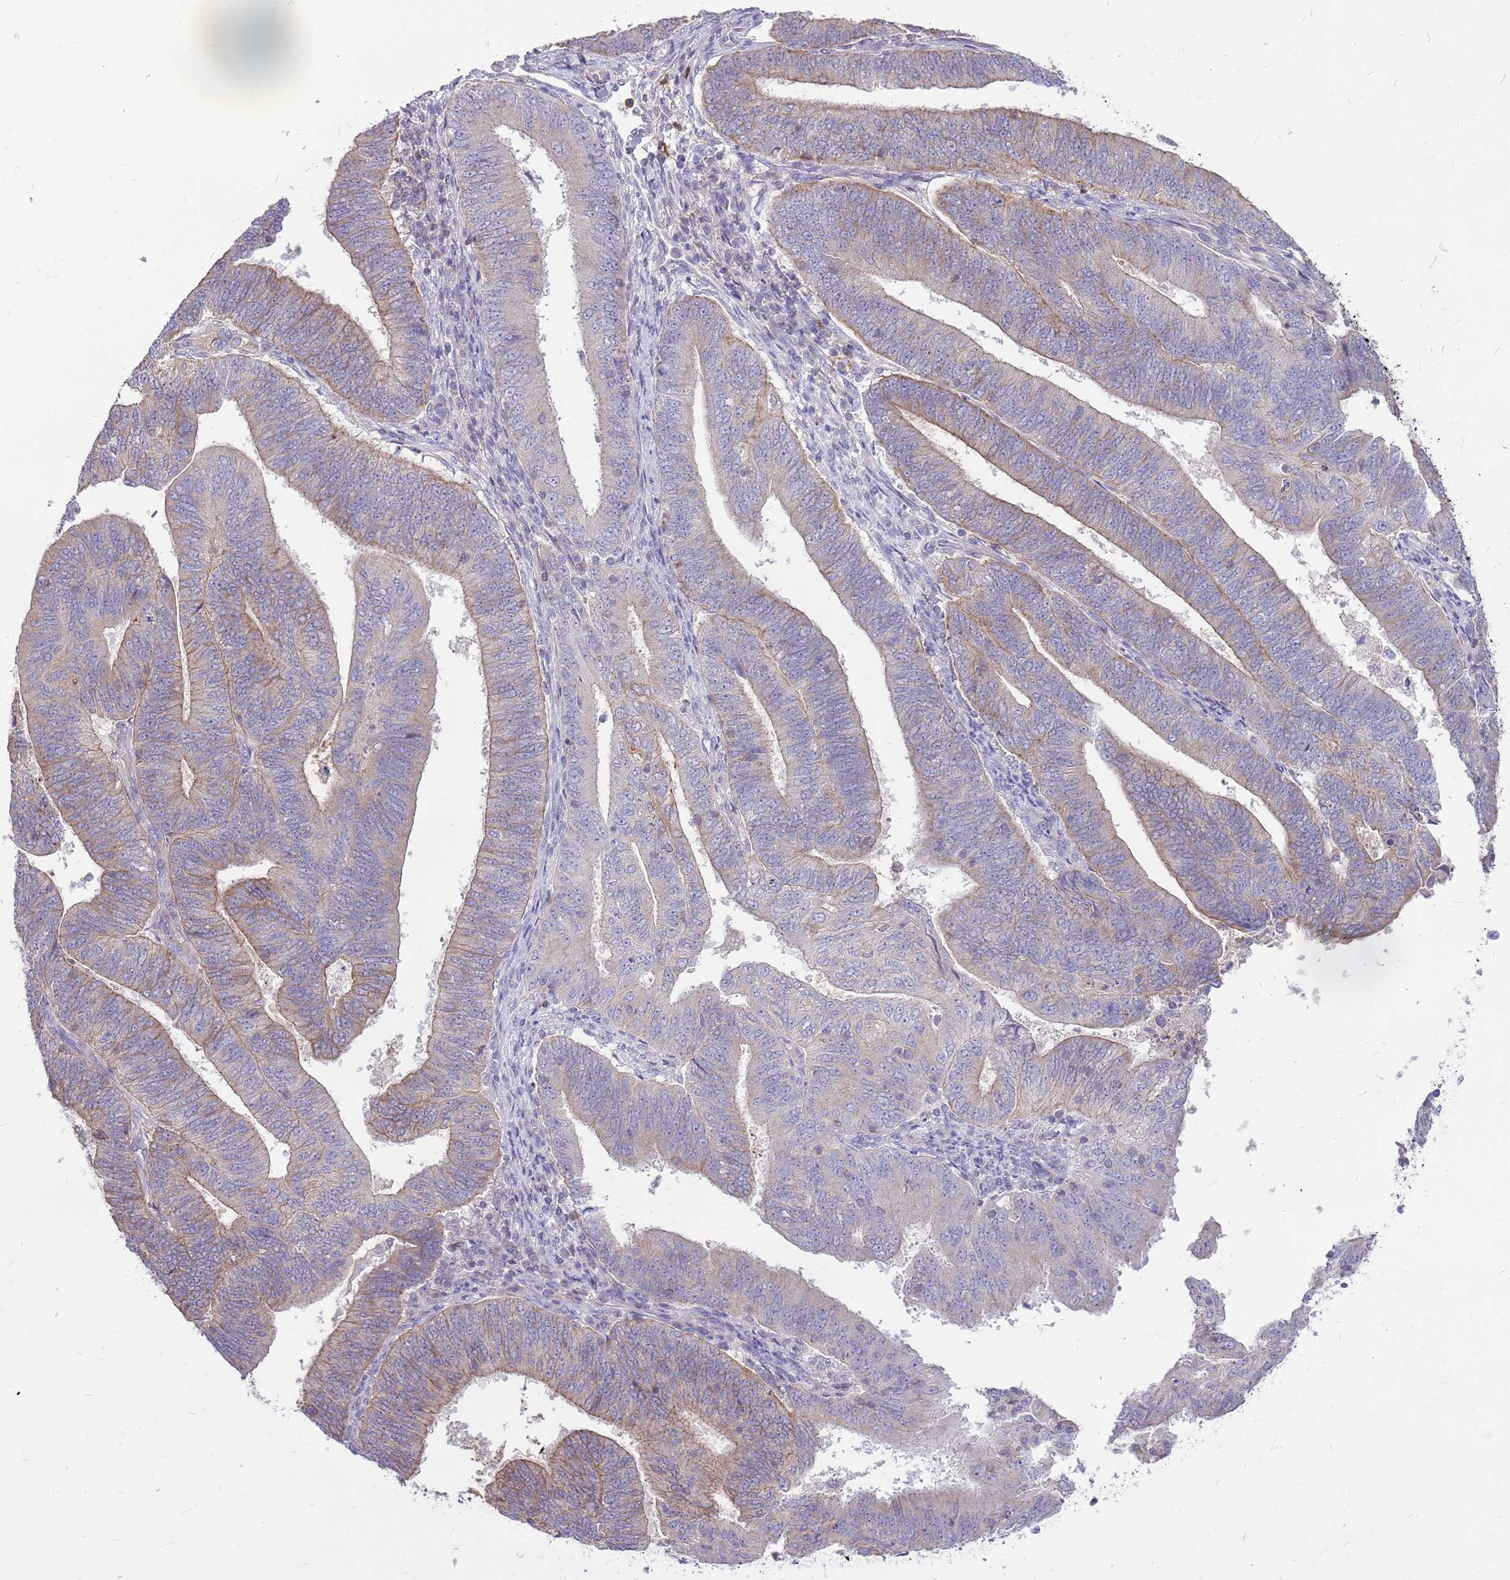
{"staining": {"intensity": "weak", "quantity": "25%-75%", "location": "cytoplasmic/membranous"}, "tissue": "endometrial cancer", "cell_type": "Tumor cells", "image_type": "cancer", "snomed": [{"axis": "morphology", "description": "Adenocarcinoma, NOS"}, {"axis": "topography", "description": "Endometrium"}], "caption": "This is a micrograph of immunohistochemistry staining of endometrial cancer, which shows weak positivity in the cytoplasmic/membranous of tumor cells.", "gene": "WDR90", "patient": {"sex": "female", "age": 70}}